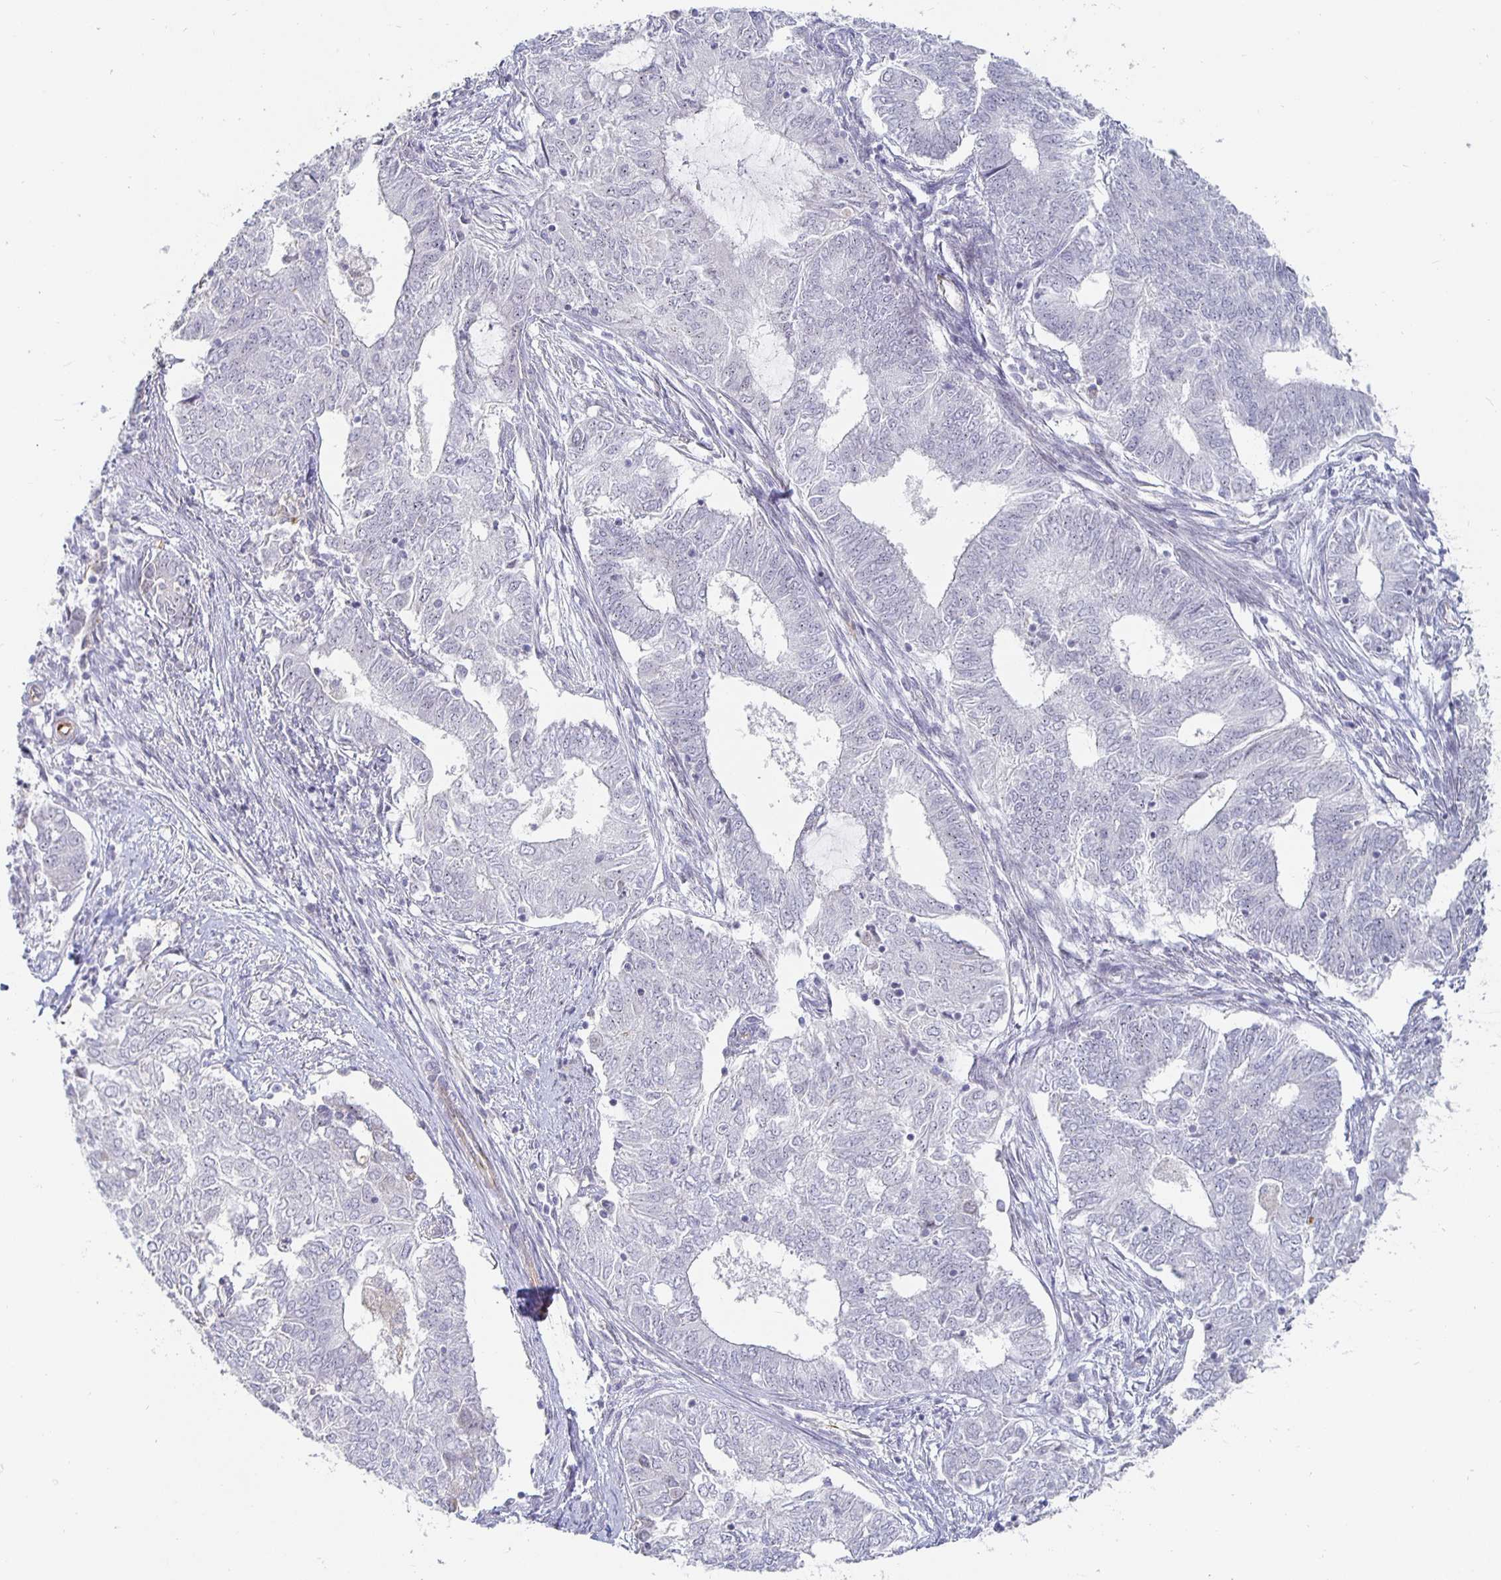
{"staining": {"intensity": "negative", "quantity": "none", "location": "none"}, "tissue": "endometrial cancer", "cell_type": "Tumor cells", "image_type": "cancer", "snomed": [{"axis": "morphology", "description": "Adenocarcinoma, NOS"}, {"axis": "topography", "description": "Endometrium"}], "caption": "Histopathology image shows no protein expression in tumor cells of endometrial adenocarcinoma tissue.", "gene": "S100G", "patient": {"sex": "female", "age": 62}}